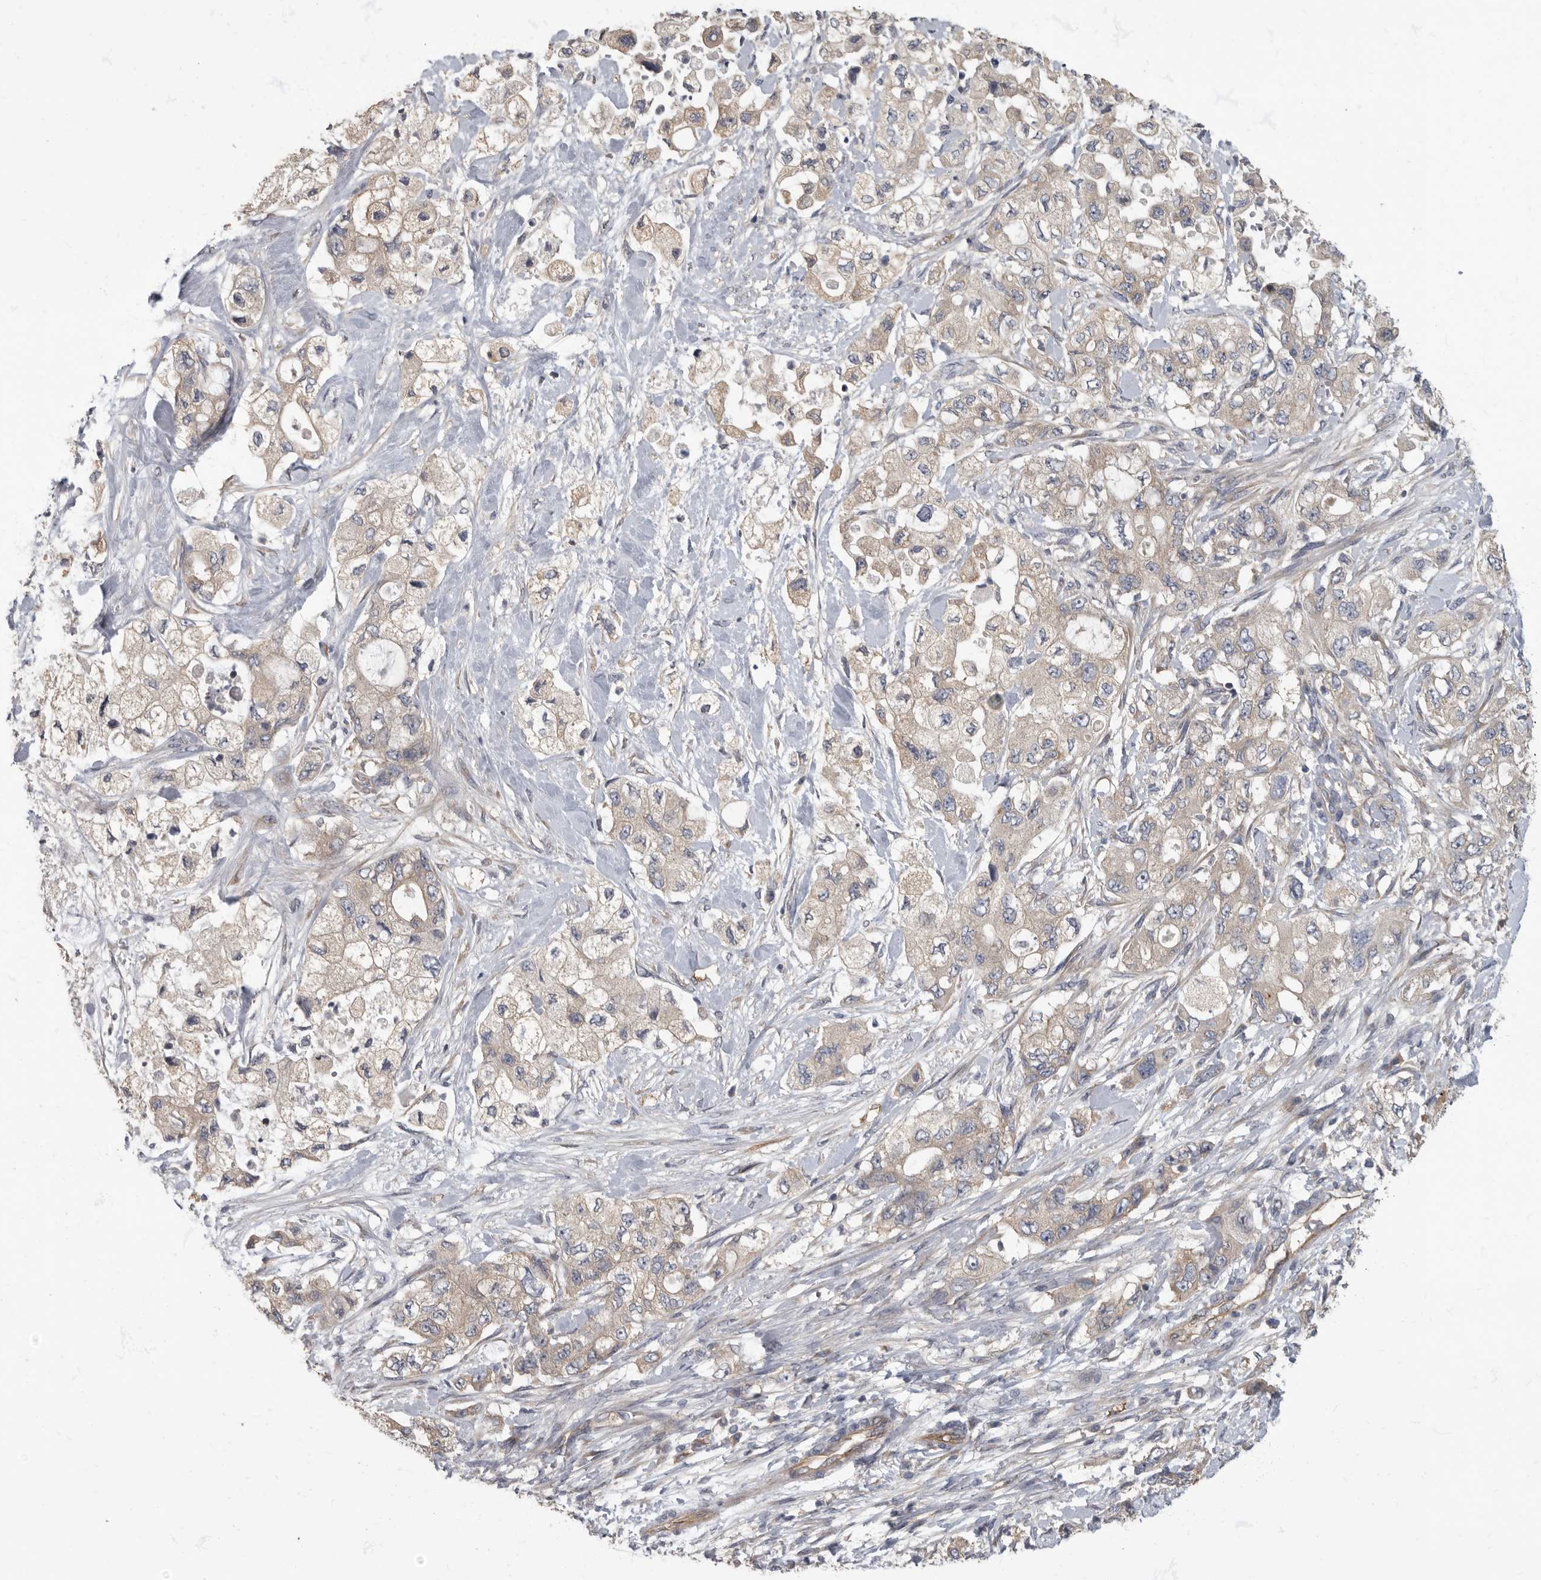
{"staining": {"intensity": "weak", "quantity": "<25%", "location": "cytoplasmic/membranous"}, "tissue": "pancreatic cancer", "cell_type": "Tumor cells", "image_type": "cancer", "snomed": [{"axis": "morphology", "description": "Adenocarcinoma, NOS"}, {"axis": "topography", "description": "Pancreas"}], "caption": "Immunohistochemical staining of adenocarcinoma (pancreatic) exhibits no significant positivity in tumor cells.", "gene": "PDK1", "patient": {"sex": "female", "age": 73}}